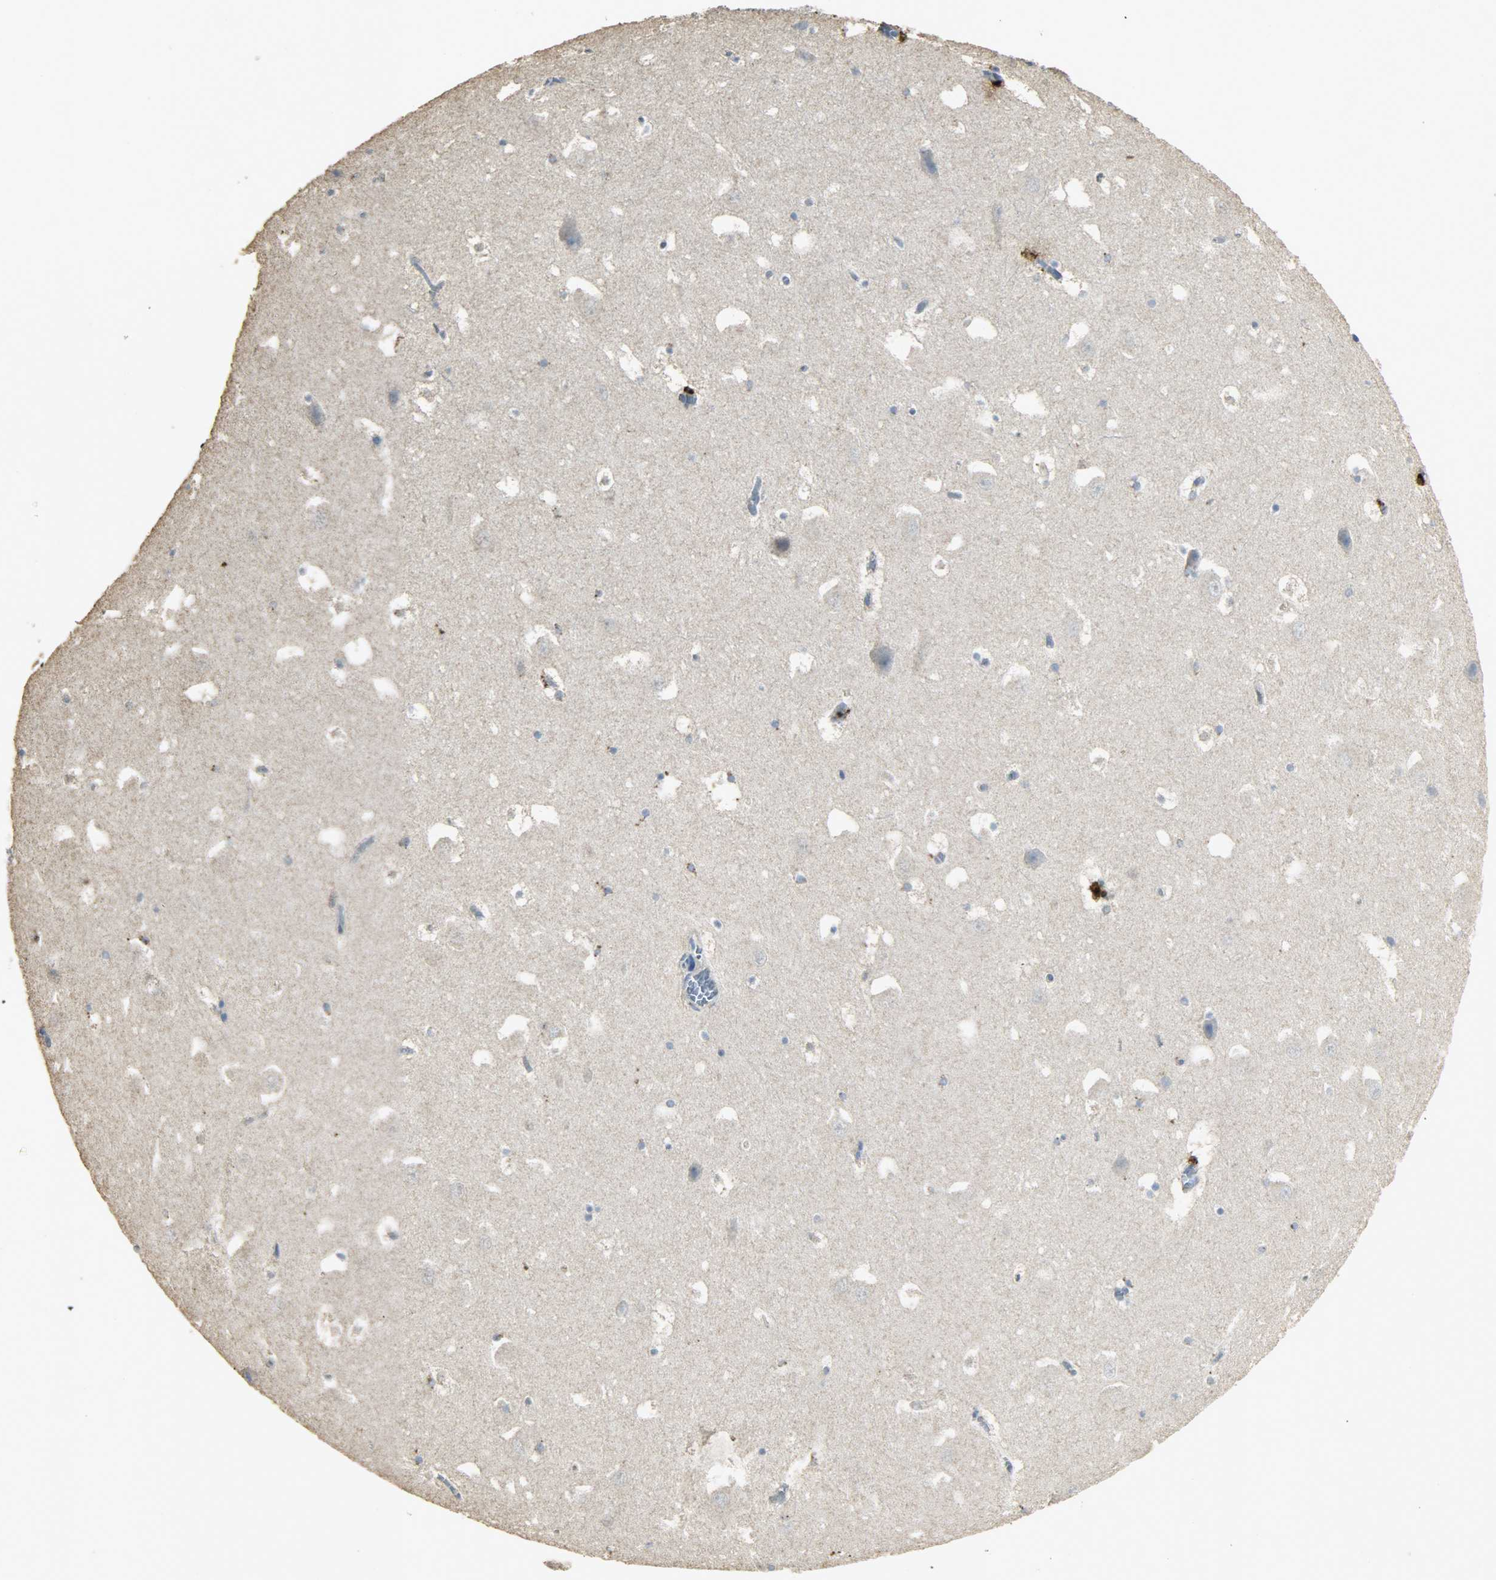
{"staining": {"intensity": "moderate", "quantity": "<25%", "location": "cytoplasmic/membranous"}, "tissue": "hippocampus", "cell_type": "Glial cells", "image_type": "normal", "snomed": [{"axis": "morphology", "description": "Normal tissue, NOS"}, {"axis": "topography", "description": "Hippocampus"}], "caption": "Immunohistochemical staining of unremarkable hippocampus shows low levels of moderate cytoplasmic/membranous expression in about <25% of glial cells. The staining is performed using DAB (3,3'-diaminobenzidine) brown chromogen to label protein expression. The nuclei are counter-stained blue using hematoxylin.", "gene": "ASB9", "patient": {"sex": "male", "age": 45}}